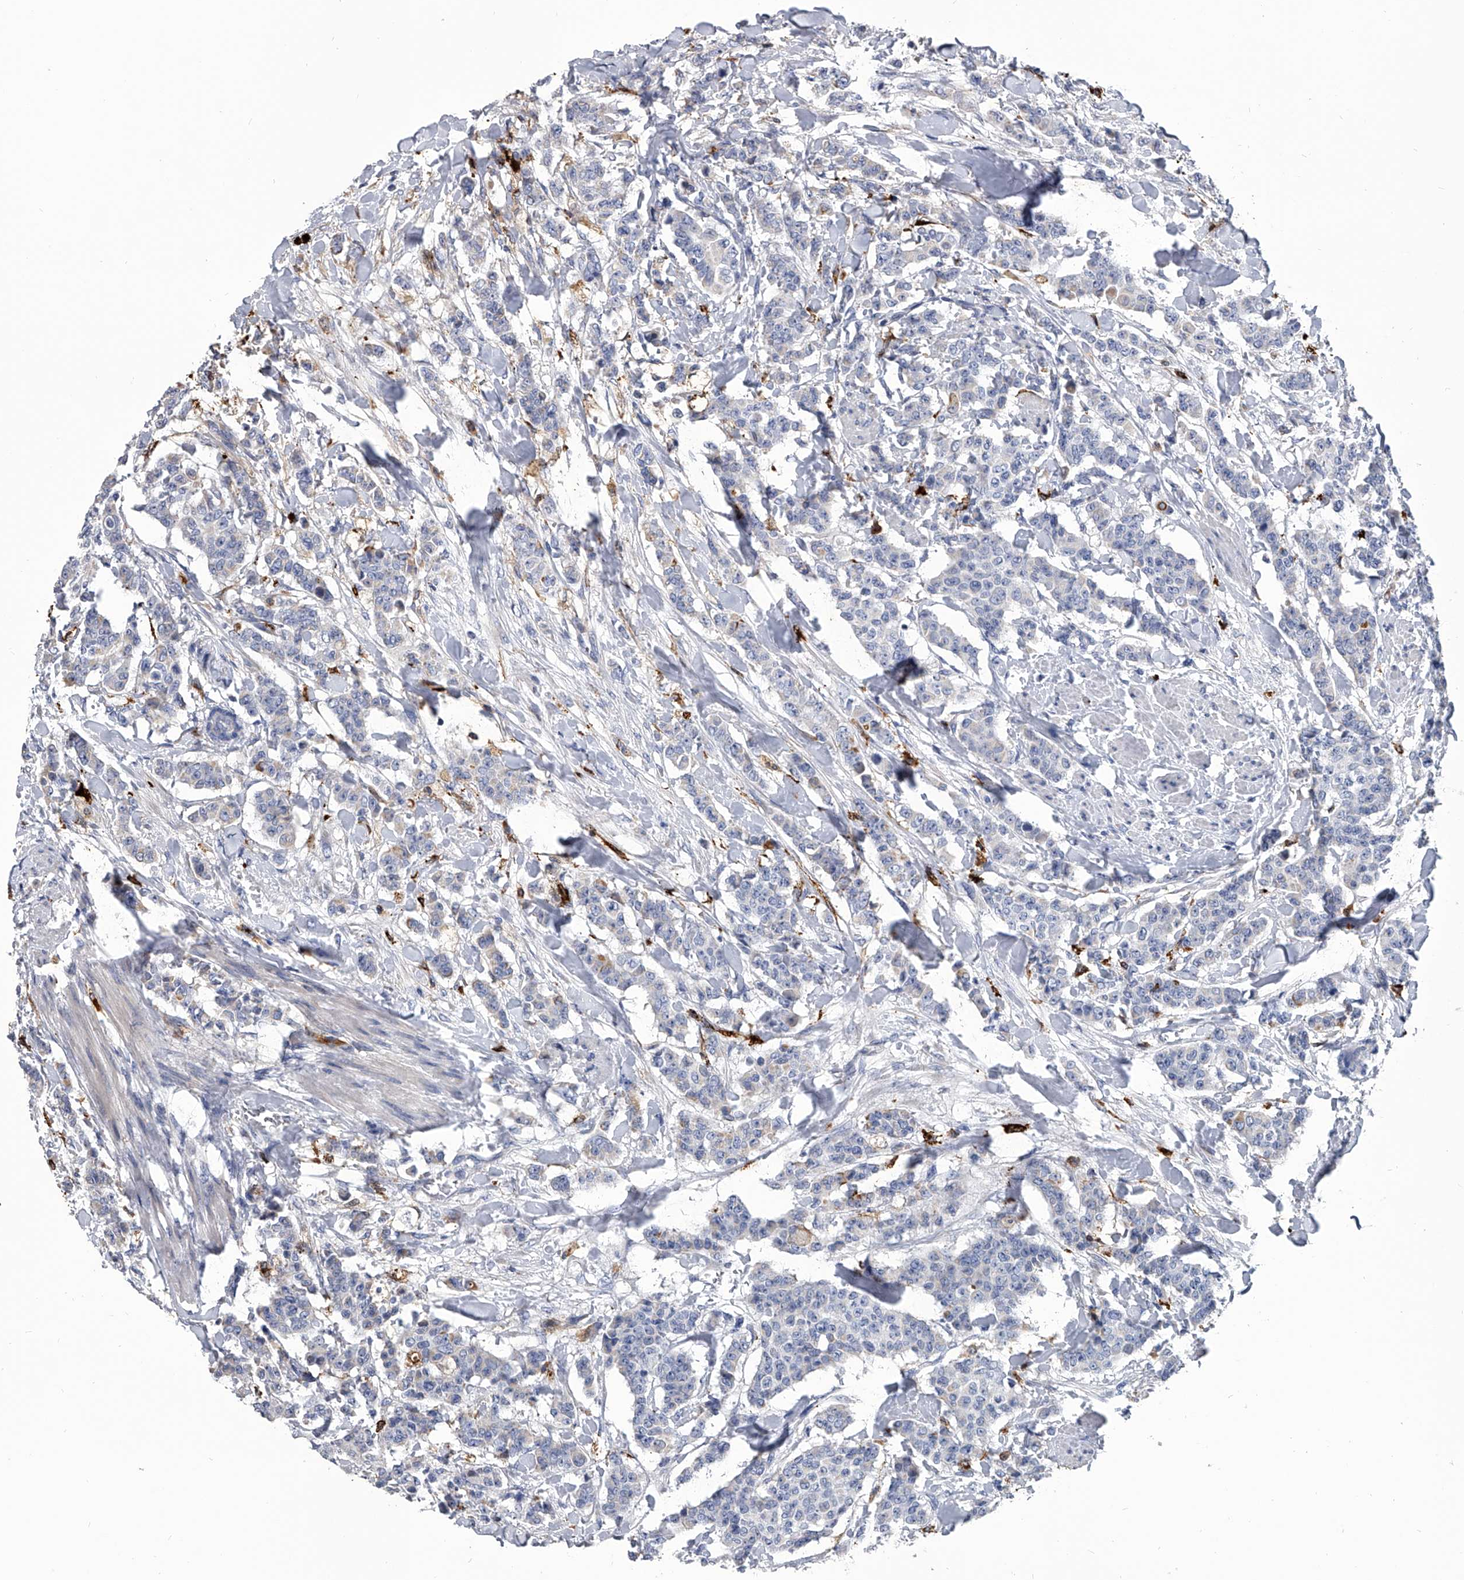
{"staining": {"intensity": "negative", "quantity": "none", "location": "none"}, "tissue": "breast cancer", "cell_type": "Tumor cells", "image_type": "cancer", "snomed": [{"axis": "morphology", "description": "Duct carcinoma"}, {"axis": "topography", "description": "Breast"}], "caption": "Immunohistochemistry (IHC) of infiltrating ductal carcinoma (breast) displays no expression in tumor cells.", "gene": "SPP1", "patient": {"sex": "female", "age": 40}}